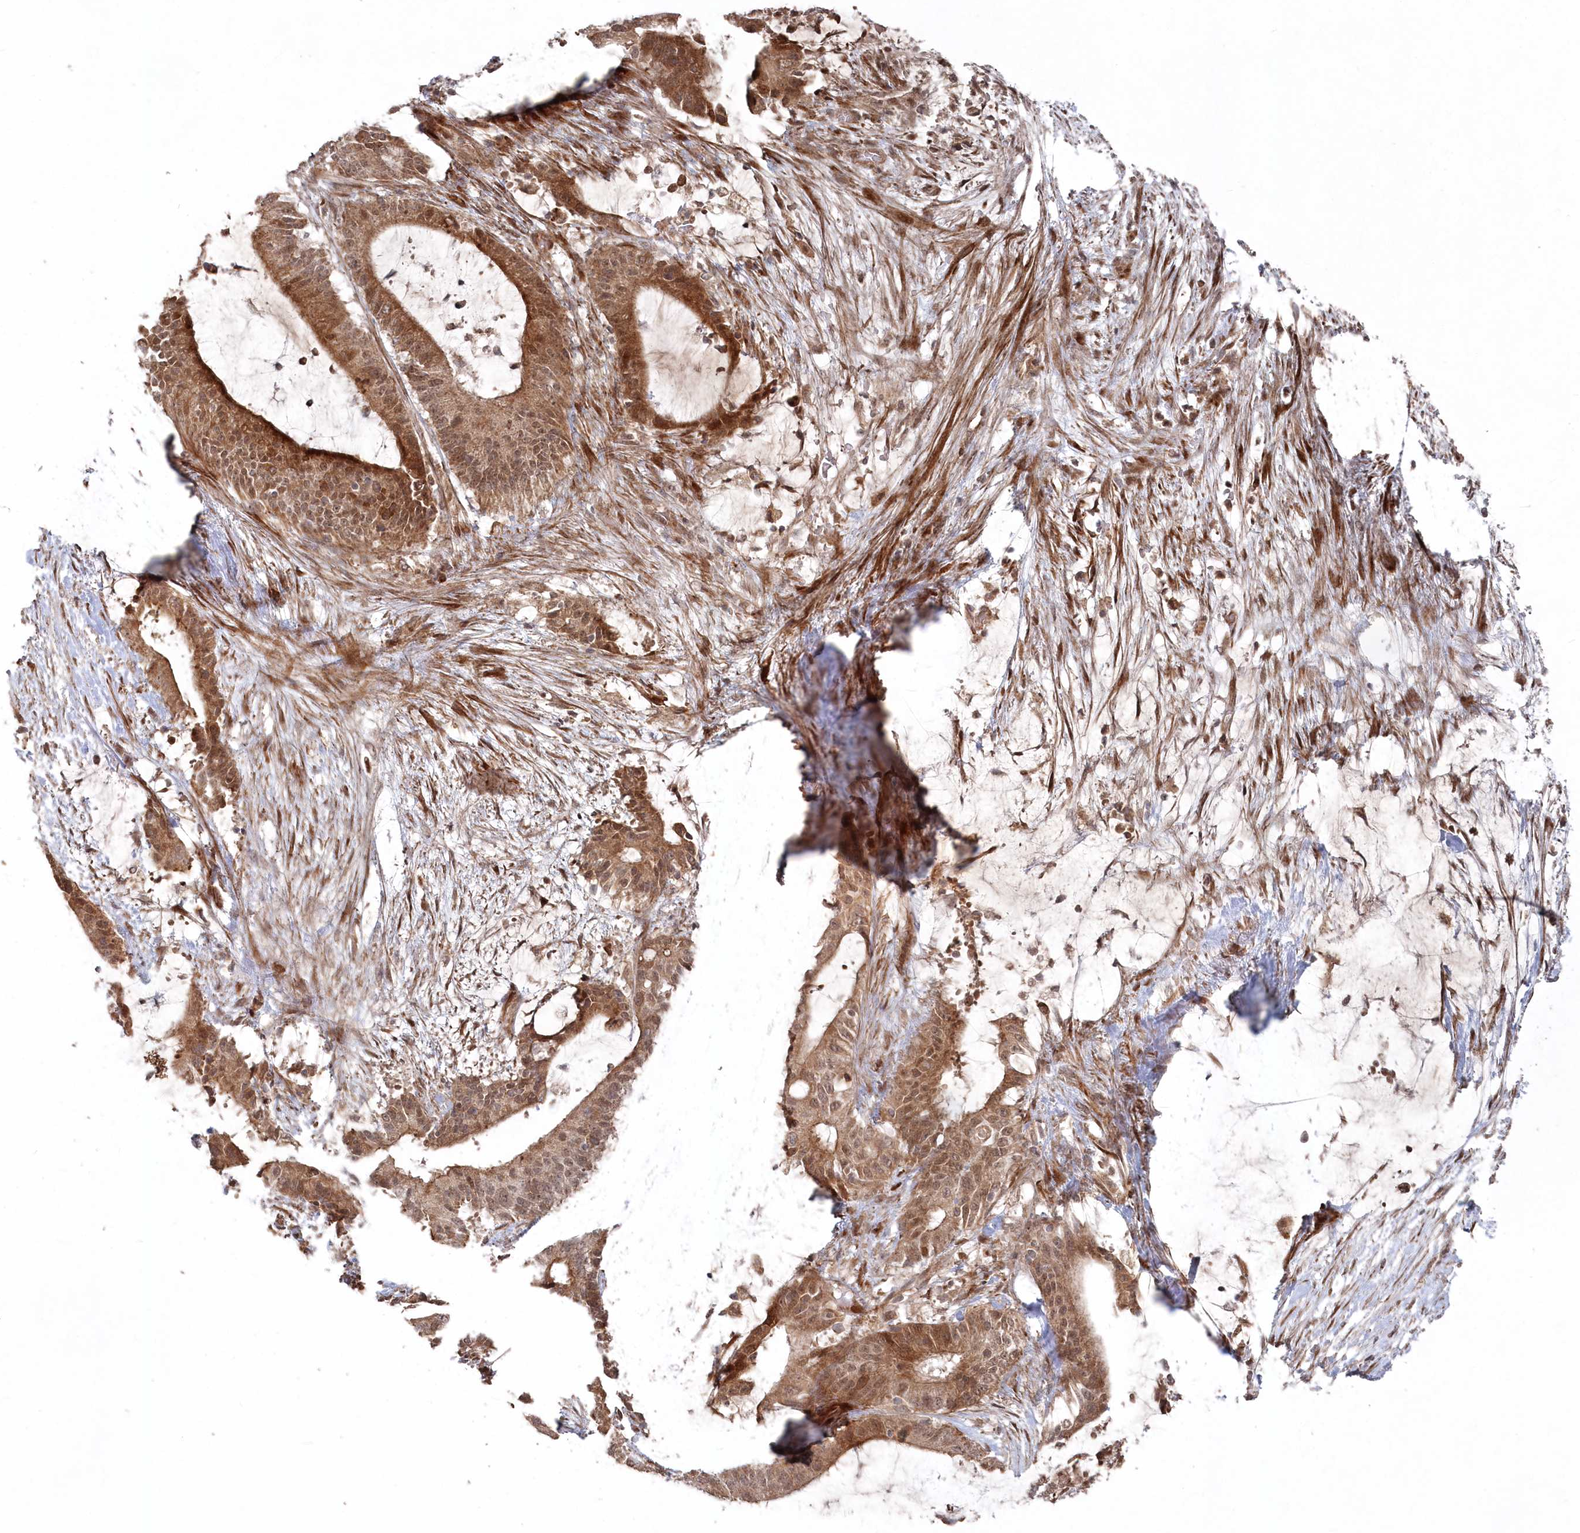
{"staining": {"intensity": "moderate", "quantity": ">75%", "location": "cytoplasmic/membranous,nuclear"}, "tissue": "liver cancer", "cell_type": "Tumor cells", "image_type": "cancer", "snomed": [{"axis": "morphology", "description": "Normal tissue, NOS"}, {"axis": "morphology", "description": "Cholangiocarcinoma"}, {"axis": "topography", "description": "Liver"}, {"axis": "topography", "description": "Peripheral nerve tissue"}], "caption": "Protein staining of liver cancer (cholangiocarcinoma) tissue displays moderate cytoplasmic/membranous and nuclear positivity in about >75% of tumor cells.", "gene": "POLR3A", "patient": {"sex": "female", "age": 73}}